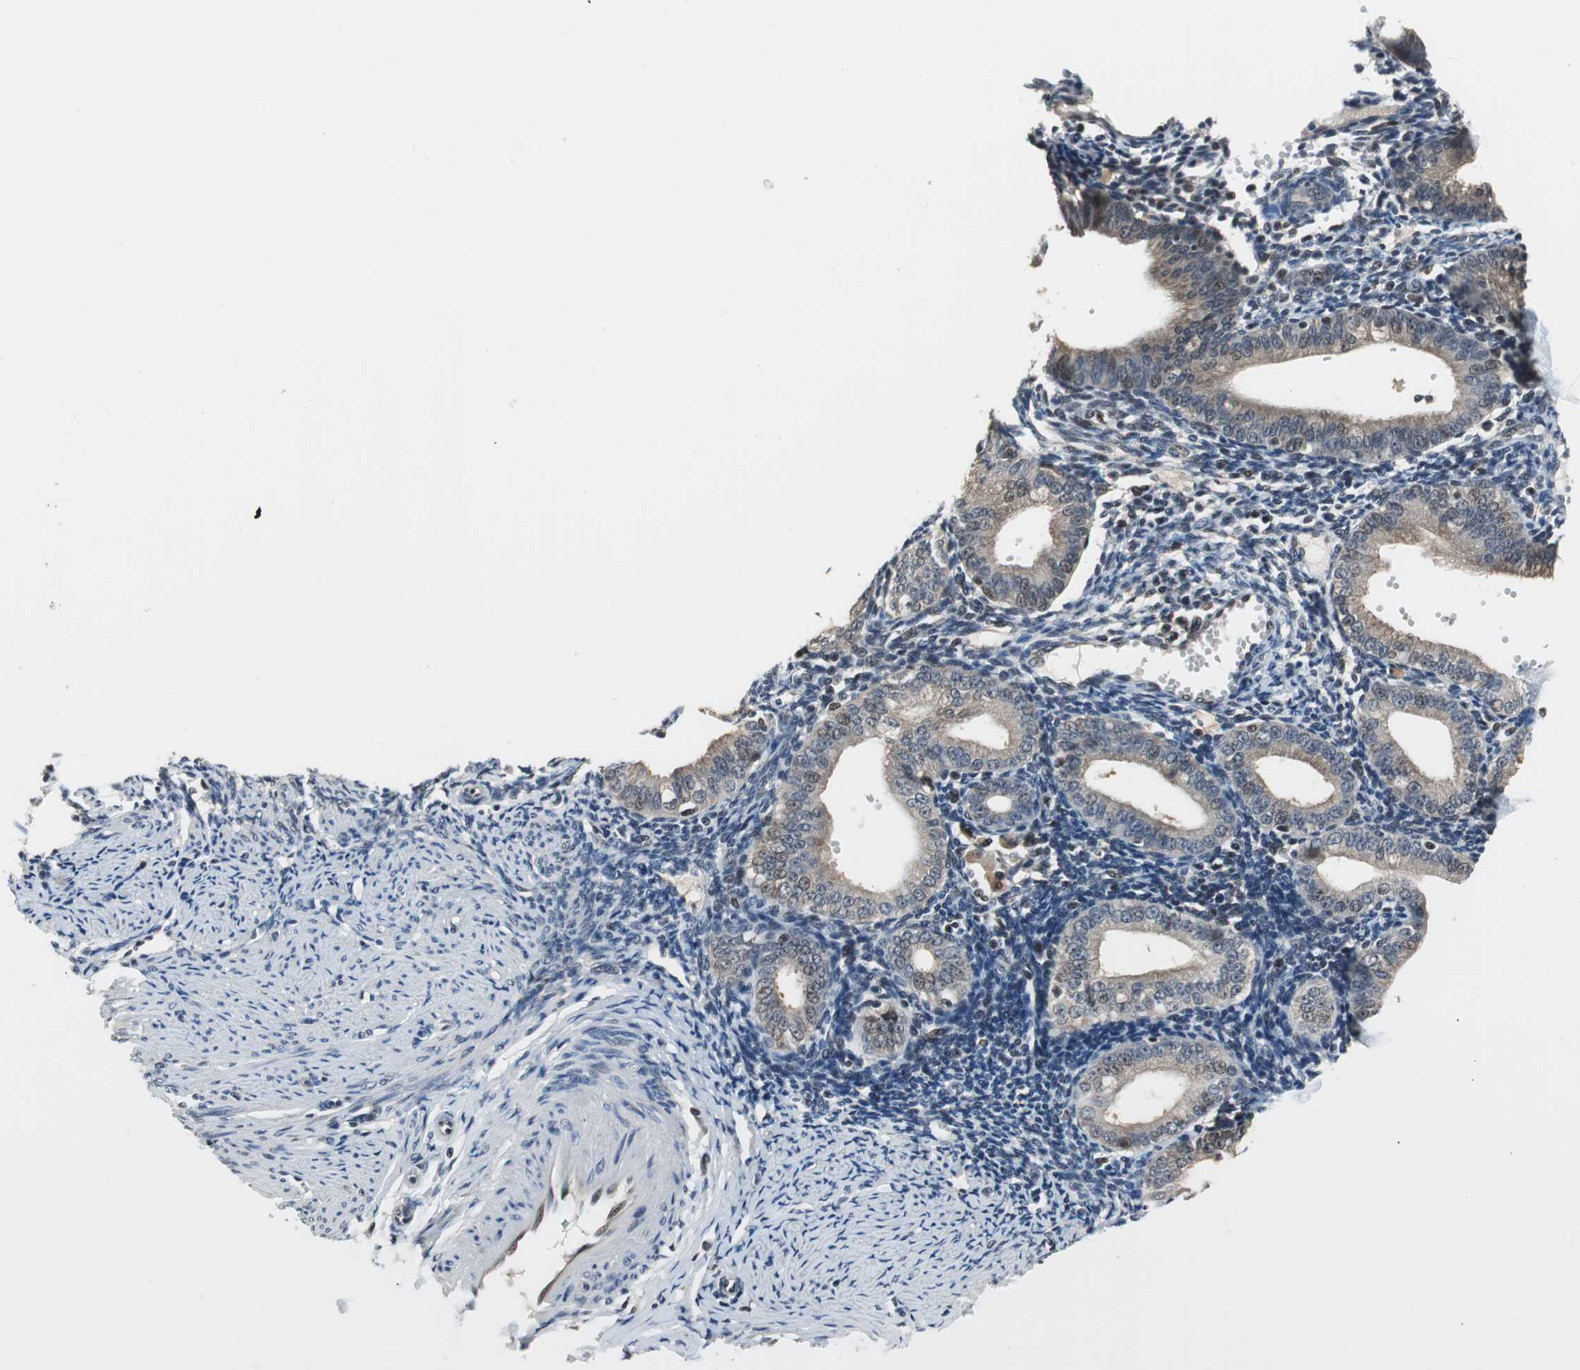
{"staining": {"intensity": "weak", "quantity": "<25%", "location": "cytoplasmic/membranous"}, "tissue": "endometrium", "cell_type": "Cells in endometrial stroma", "image_type": "normal", "snomed": [{"axis": "morphology", "description": "Normal tissue, NOS"}, {"axis": "topography", "description": "Endometrium"}], "caption": "An IHC image of unremarkable endometrium is shown. There is no staining in cells in endometrial stroma of endometrium. Nuclei are stained in blue.", "gene": "MAFB", "patient": {"sex": "female", "age": 61}}